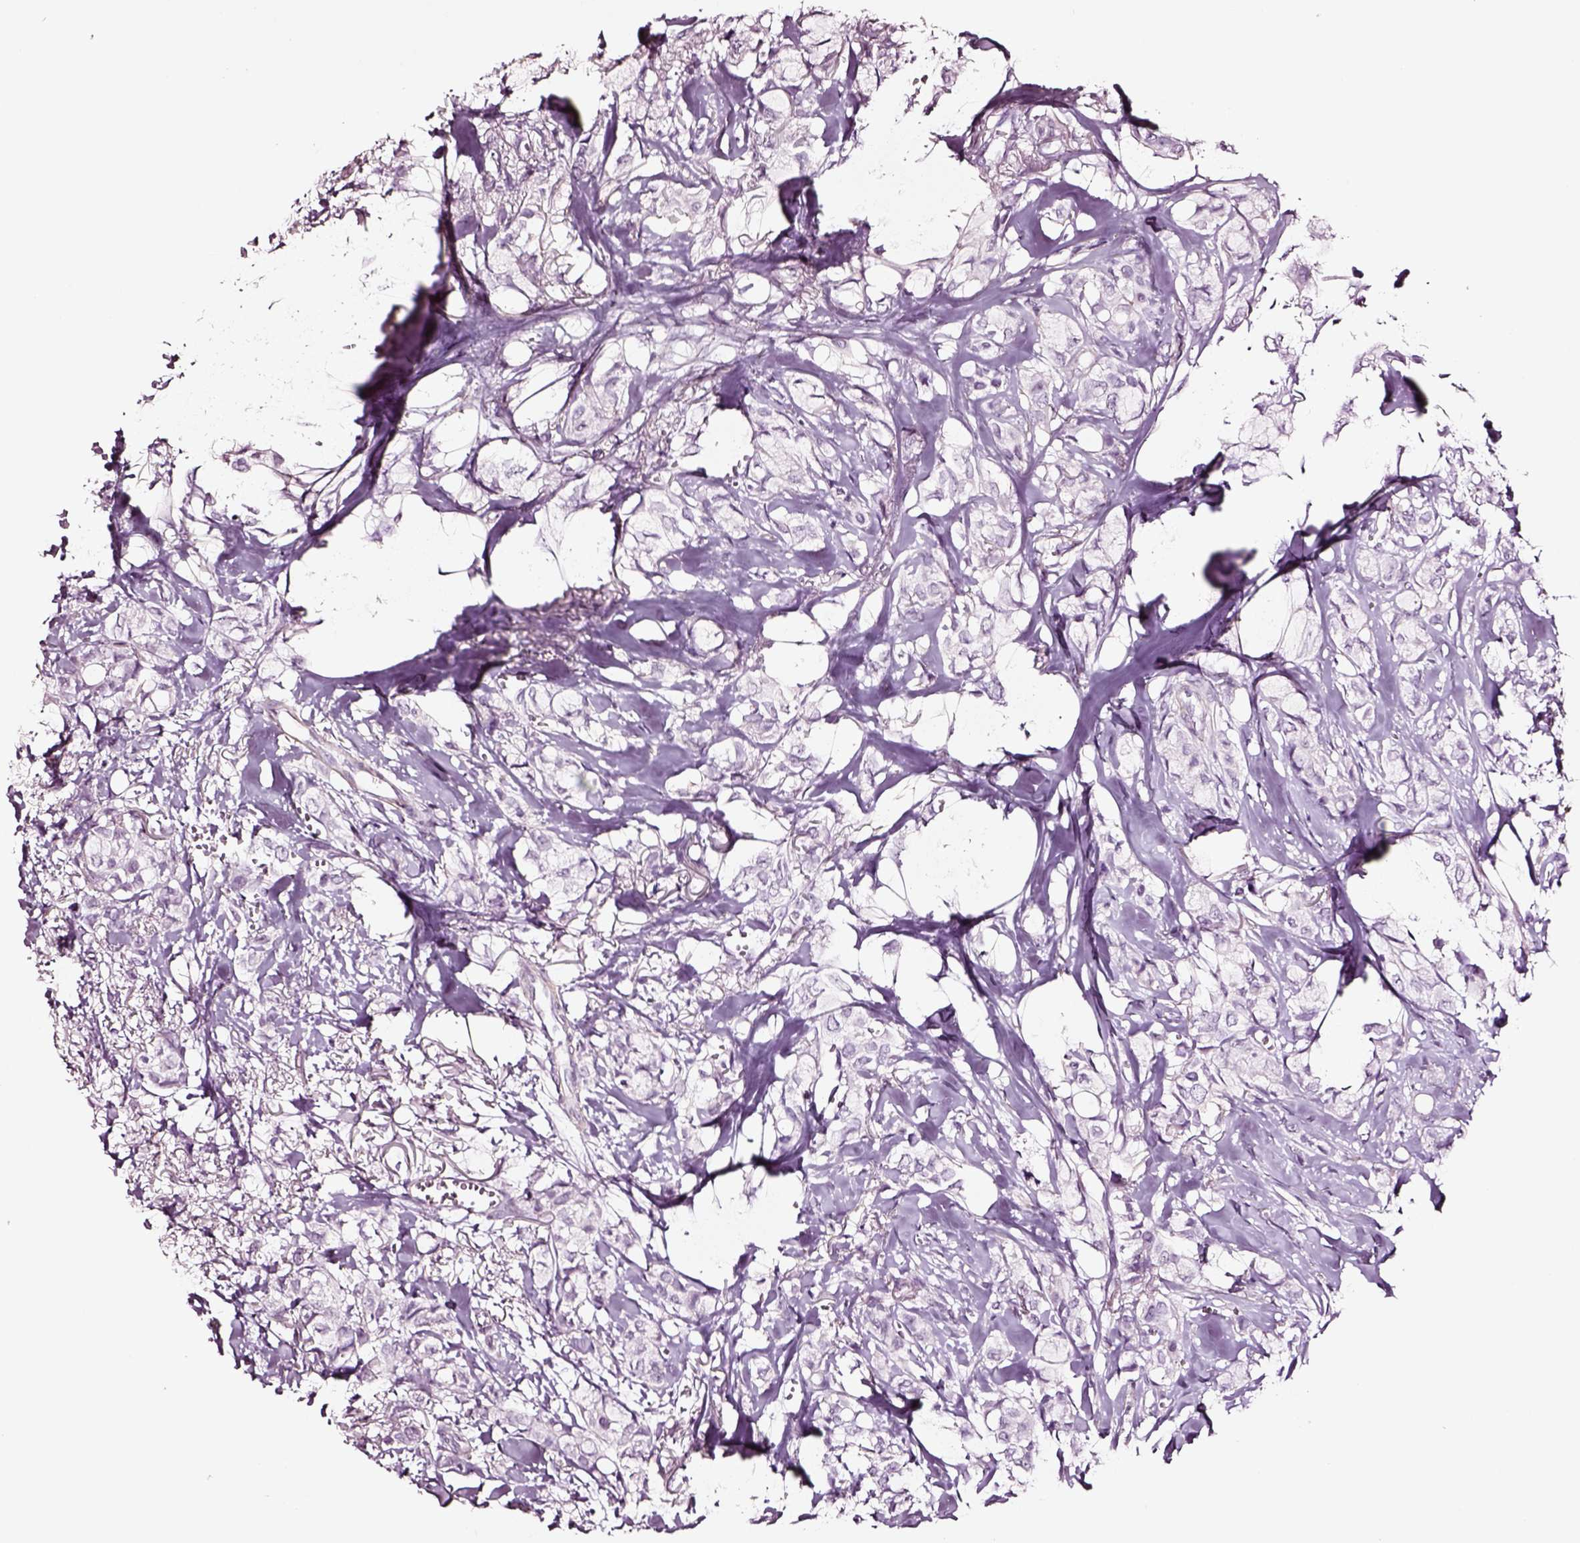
{"staining": {"intensity": "negative", "quantity": "none", "location": "none"}, "tissue": "breast cancer", "cell_type": "Tumor cells", "image_type": "cancer", "snomed": [{"axis": "morphology", "description": "Duct carcinoma"}, {"axis": "topography", "description": "Breast"}], "caption": "The photomicrograph exhibits no significant expression in tumor cells of intraductal carcinoma (breast).", "gene": "SOX10", "patient": {"sex": "female", "age": 85}}